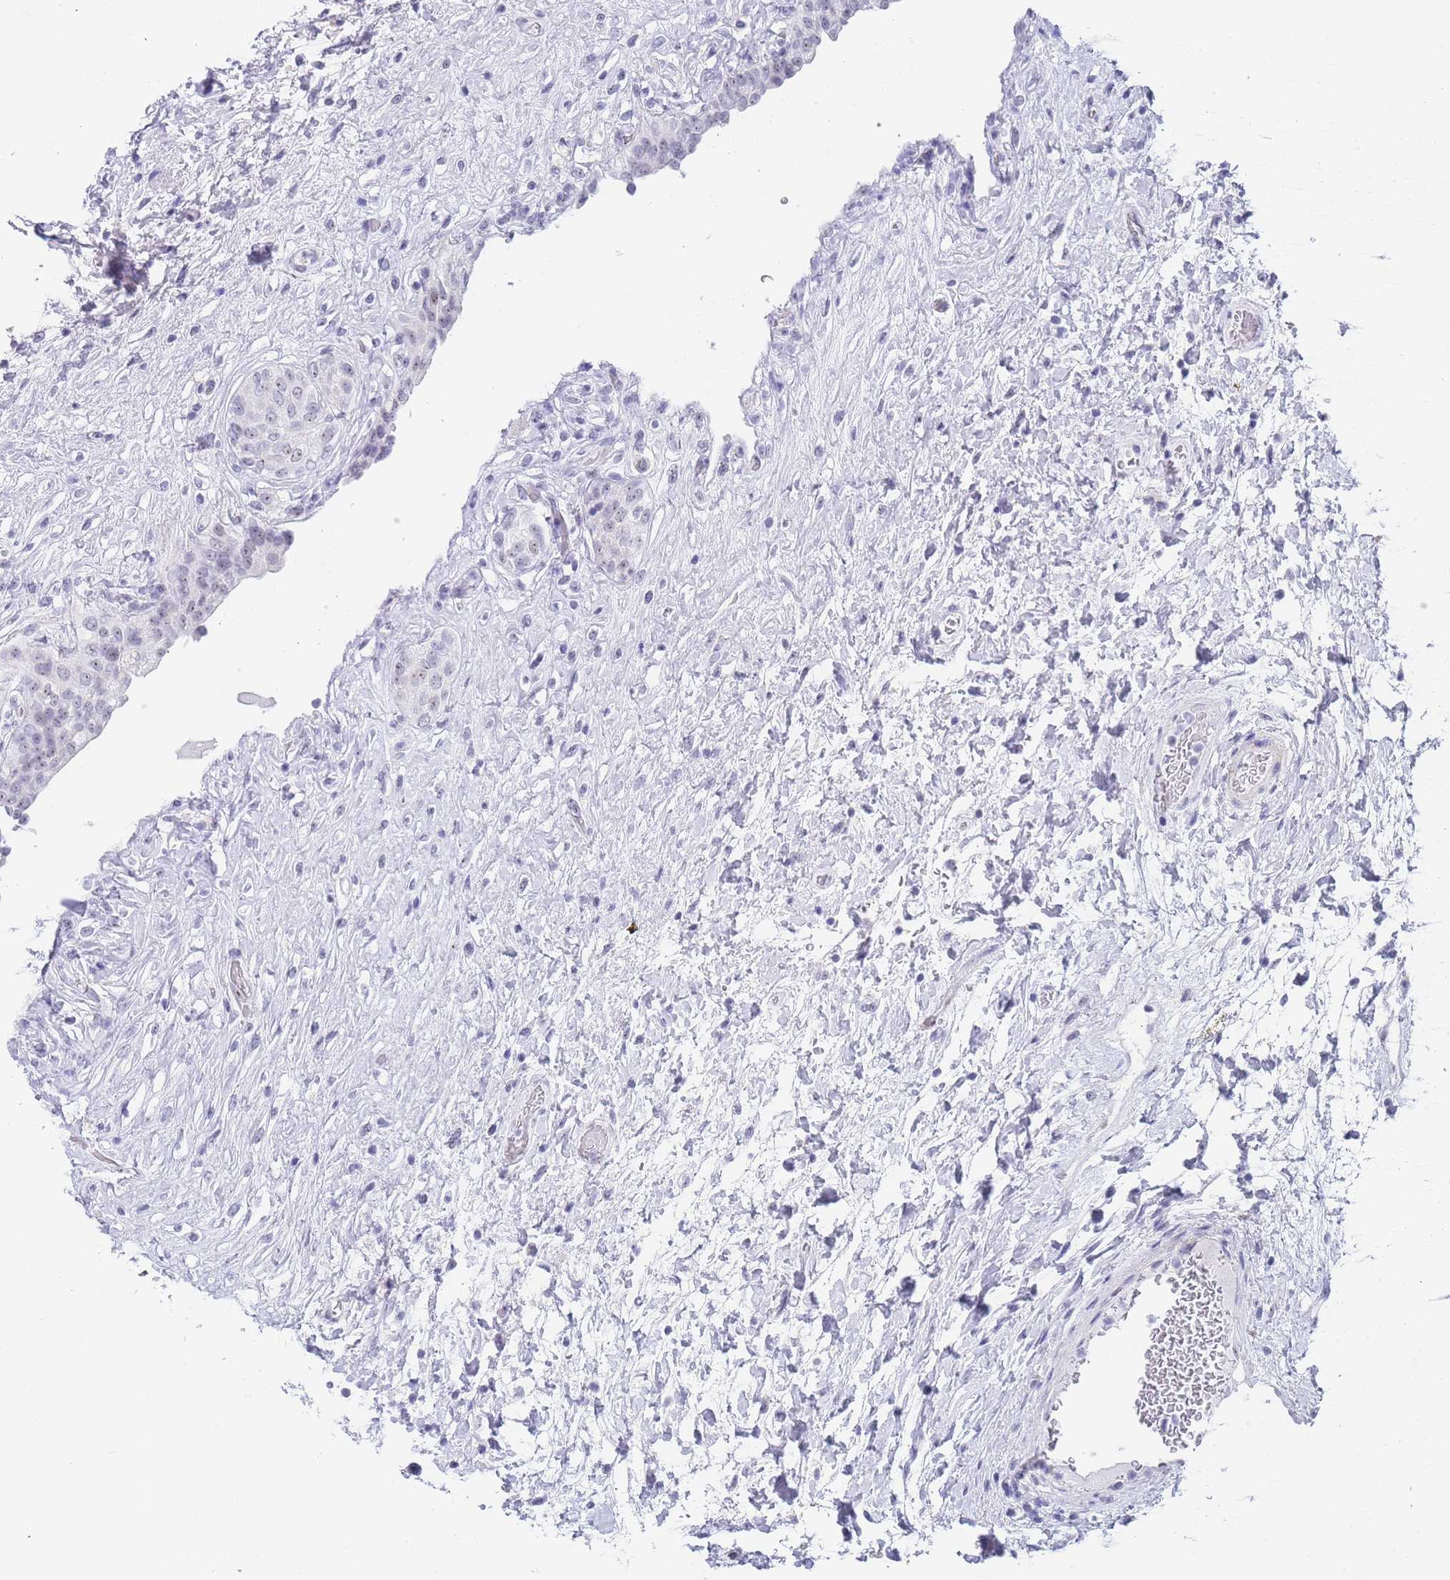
{"staining": {"intensity": "weak", "quantity": ">75%", "location": "nuclear"}, "tissue": "urinary bladder", "cell_type": "Urothelial cells", "image_type": "normal", "snomed": [{"axis": "morphology", "description": "Normal tissue, NOS"}, {"axis": "topography", "description": "Urinary bladder"}], "caption": "Immunohistochemical staining of unremarkable urinary bladder exhibits weak nuclear protein staining in approximately >75% of urothelial cells.", "gene": "NOP14", "patient": {"sex": "male", "age": 74}}